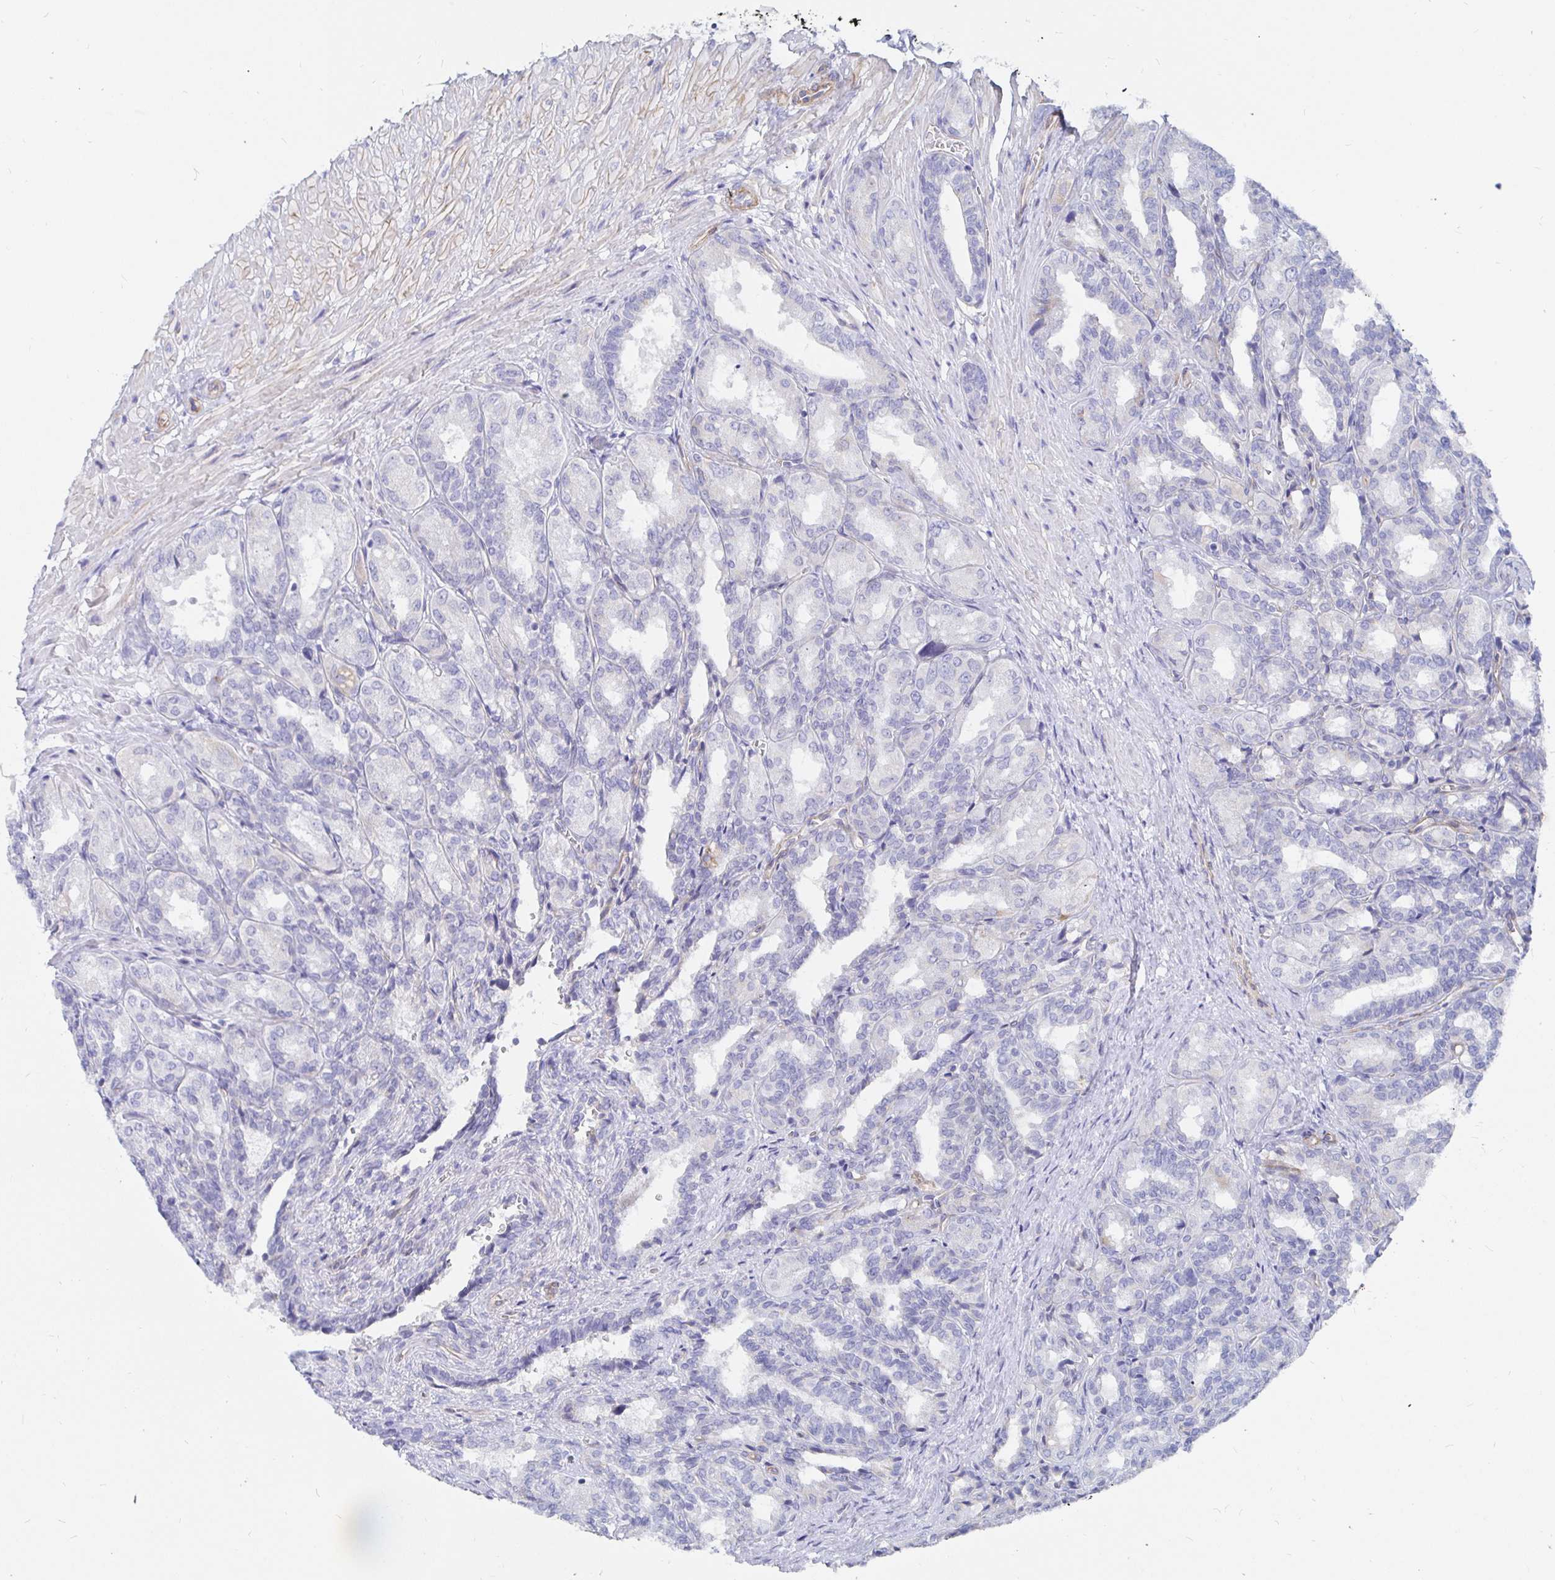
{"staining": {"intensity": "negative", "quantity": "none", "location": "none"}, "tissue": "seminal vesicle", "cell_type": "Glandular cells", "image_type": "normal", "snomed": [{"axis": "morphology", "description": "Normal tissue, NOS"}, {"axis": "topography", "description": "Seminal veicle"}], "caption": "A high-resolution micrograph shows immunohistochemistry (IHC) staining of benign seminal vesicle, which demonstrates no significant staining in glandular cells.", "gene": "COX16", "patient": {"sex": "male", "age": 68}}